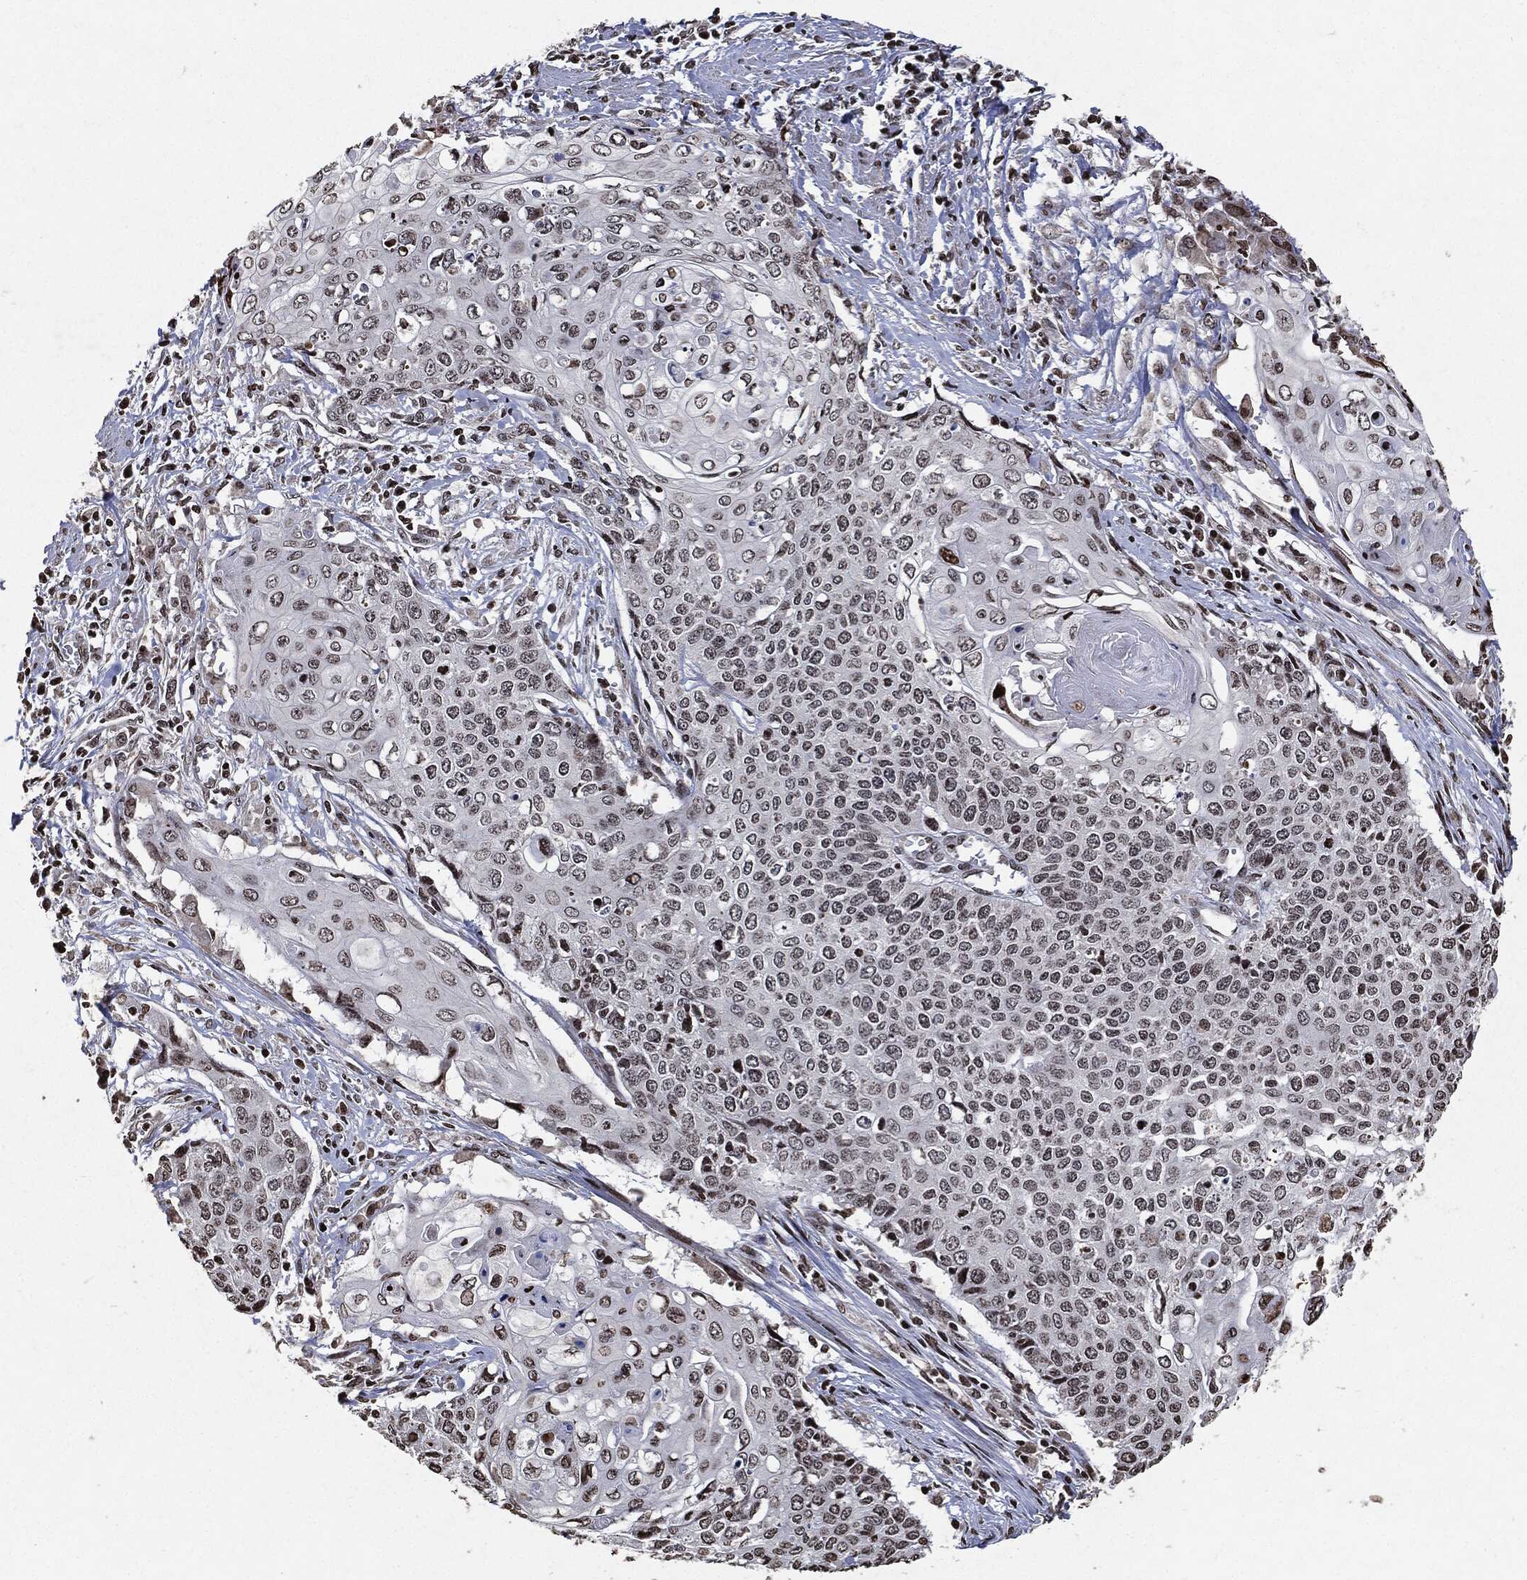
{"staining": {"intensity": "negative", "quantity": "none", "location": "none"}, "tissue": "cervical cancer", "cell_type": "Tumor cells", "image_type": "cancer", "snomed": [{"axis": "morphology", "description": "Squamous cell carcinoma, NOS"}, {"axis": "topography", "description": "Cervix"}], "caption": "A high-resolution histopathology image shows immunohistochemistry (IHC) staining of cervical squamous cell carcinoma, which exhibits no significant expression in tumor cells. (DAB (3,3'-diaminobenzidine) IHC visualized using brightfield microscopy, high magnification).", "gene": "JUN", "patient": {"sex": "female", "age": 39}}